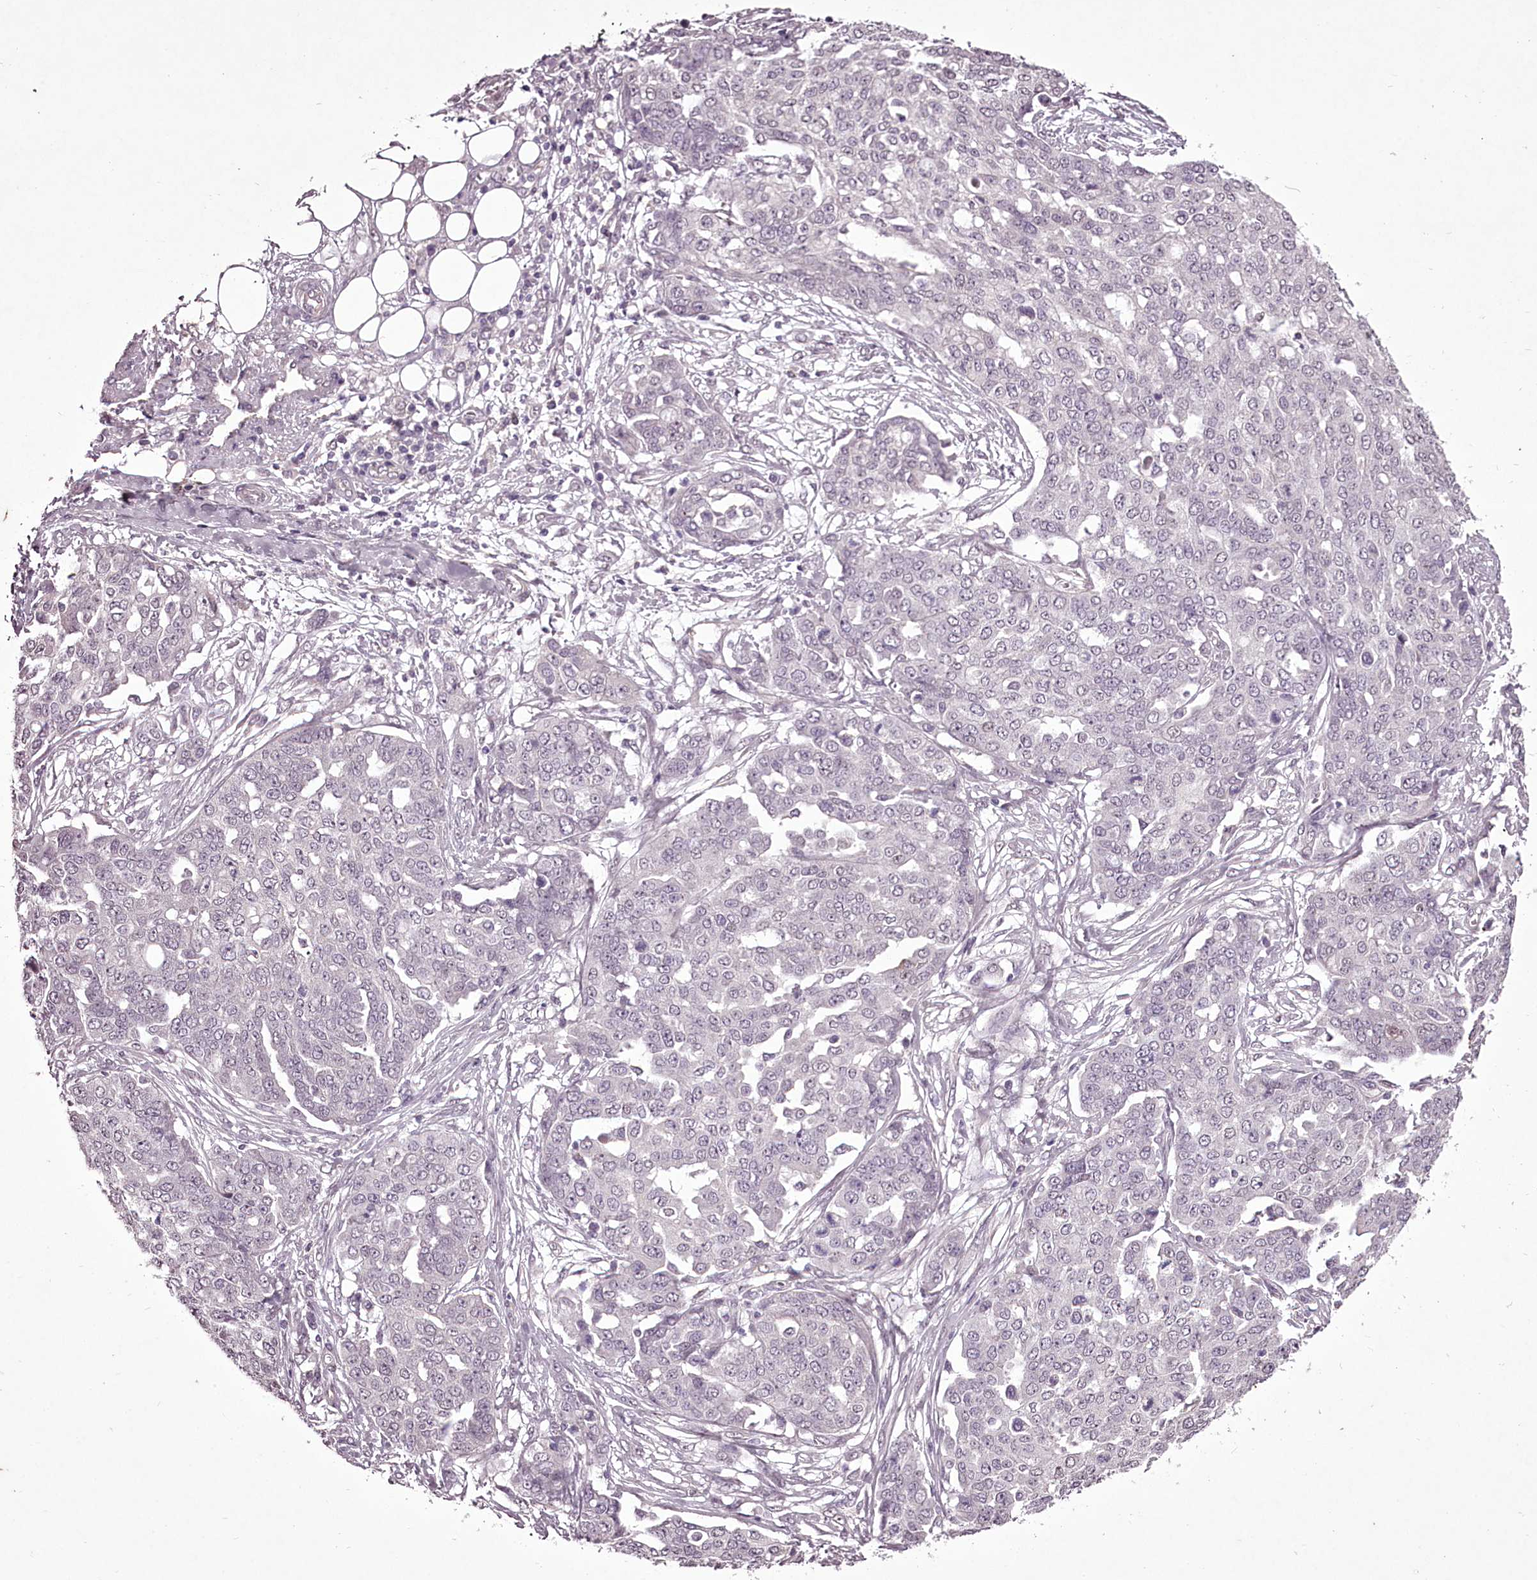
{"staining": {"intensity": "negative", "quantity": "none", "location": "none"}, "tissue": "ovarian cancer", "cell_type": "Tumor cells", "image_type": "cancer", "snomed": [{"axis": "morphology", "description": "Cystadenocarcinoma, serous, NOS"}, {"axis": "topography", "description": "Soft tissue"}, {"axis": "topography", "description": "Ovary"}], "caption": "Serous cystadenocarcinoma (ovarian) stained for a protein using immunohistochemistry shows no positivity tumor cells.", "gene": "C1orf56", "patient": {"sex": "female", "age": 57}}